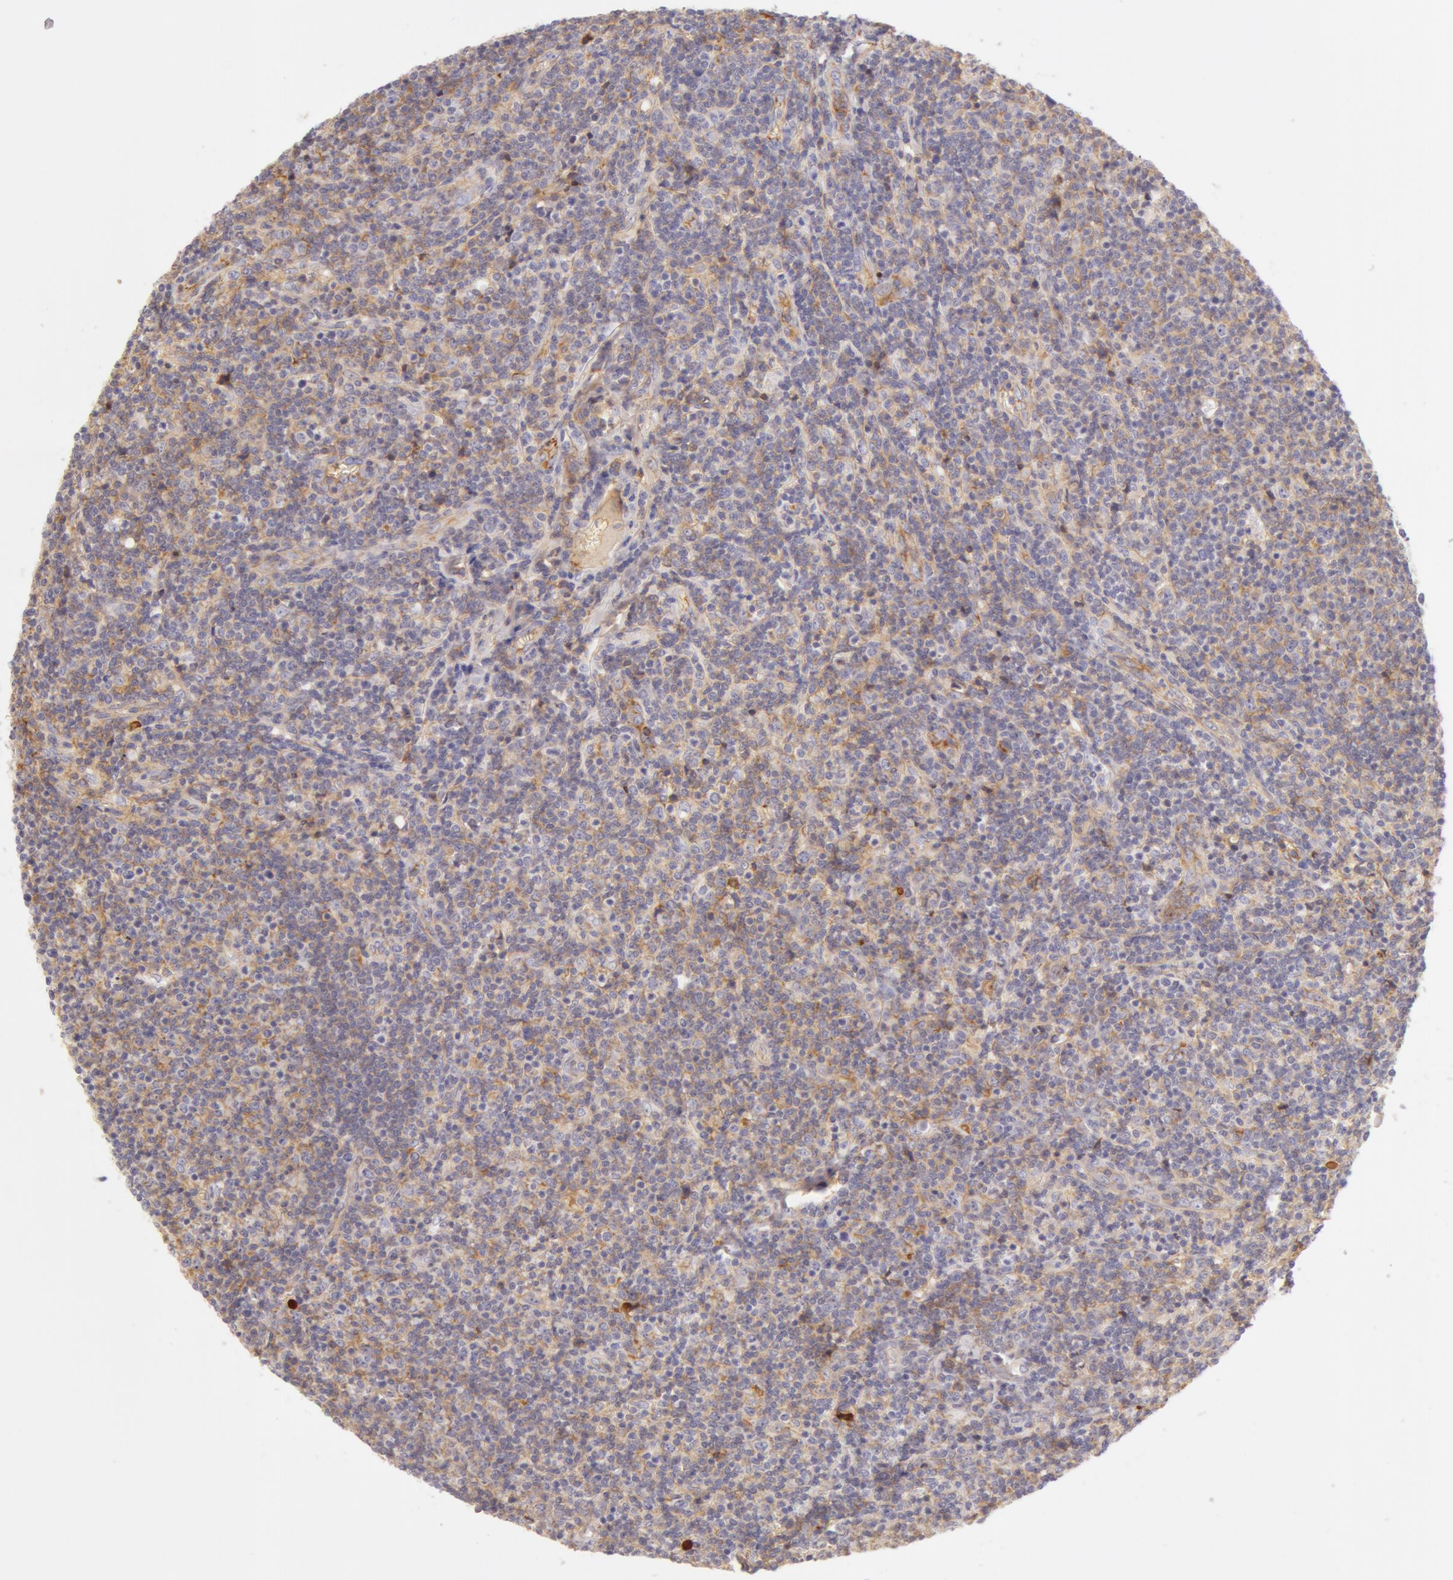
{"staining": {"intensity": "negative", "quantity": "none", "location": "none"}, "tissue": "lymphoma", "cell_type": "Tumor cells", "image_type": "cancer", "snomed": [{"axis": "morphology", "description": "Malignant lymphoma, non-Hodgkin's type, Low grade"}, {"axis": "topography", "description": "Lymph node"}], "caption": "Photomicrograph shows no significant protein positivity in tumor cells of lymphoma.", "gene": "AHSG", "patient": {"sex": "male", "age": 74}}